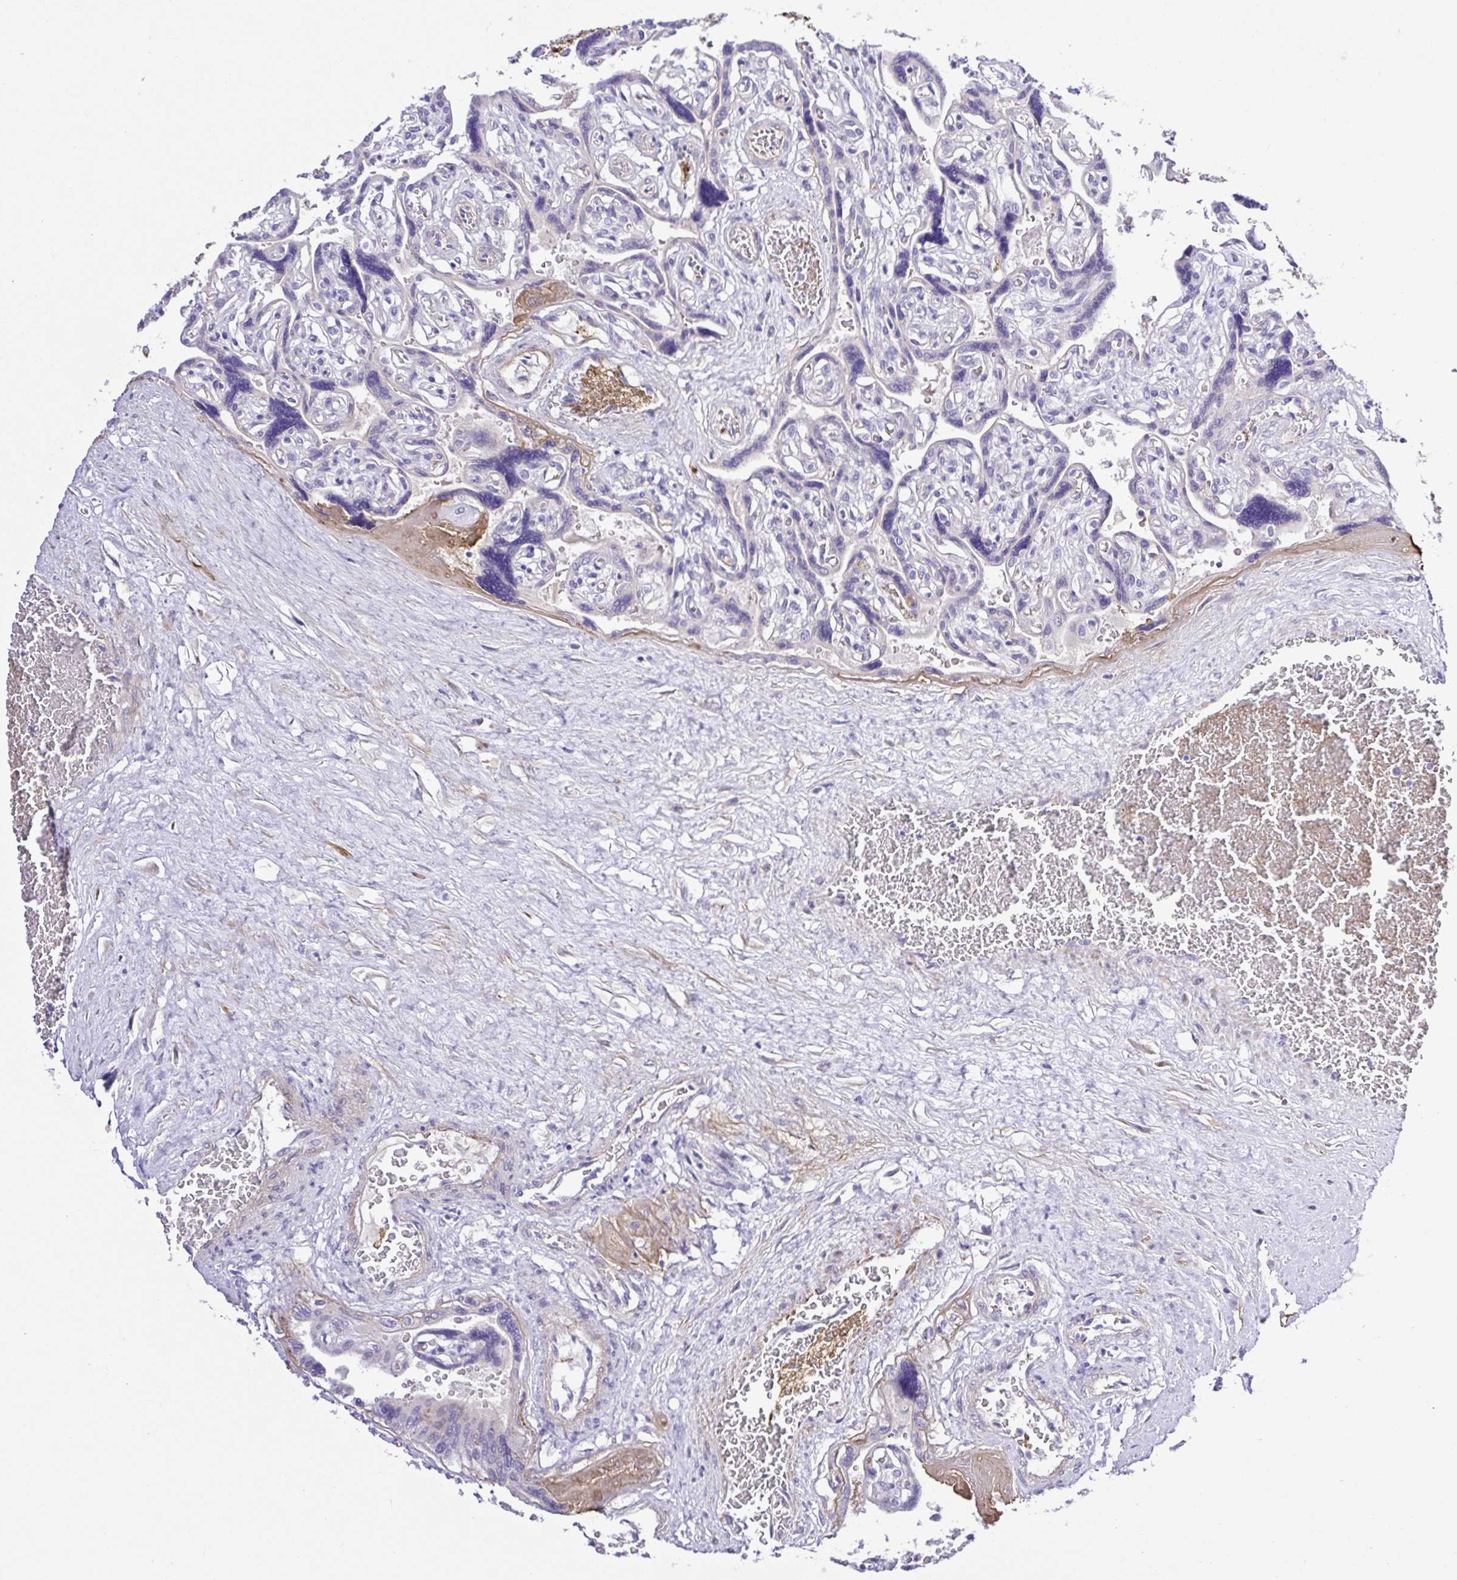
{"staining": {"intensity": "negative", "quantity": "none", "location": "none"}, "tissue": "placenta", "cell_type": "Decidual cells", "image_type": "normal", "snomed": [{"axis": "morphology", "description": "Normal tissue, NOS"}, {"axis": "topography", "description": "Placenta"}], "caption": "Decidual cells show no significant positivity in benign placenta.", "gene": "GABBR2", "patient": {"sex": "female", "age": 32}}